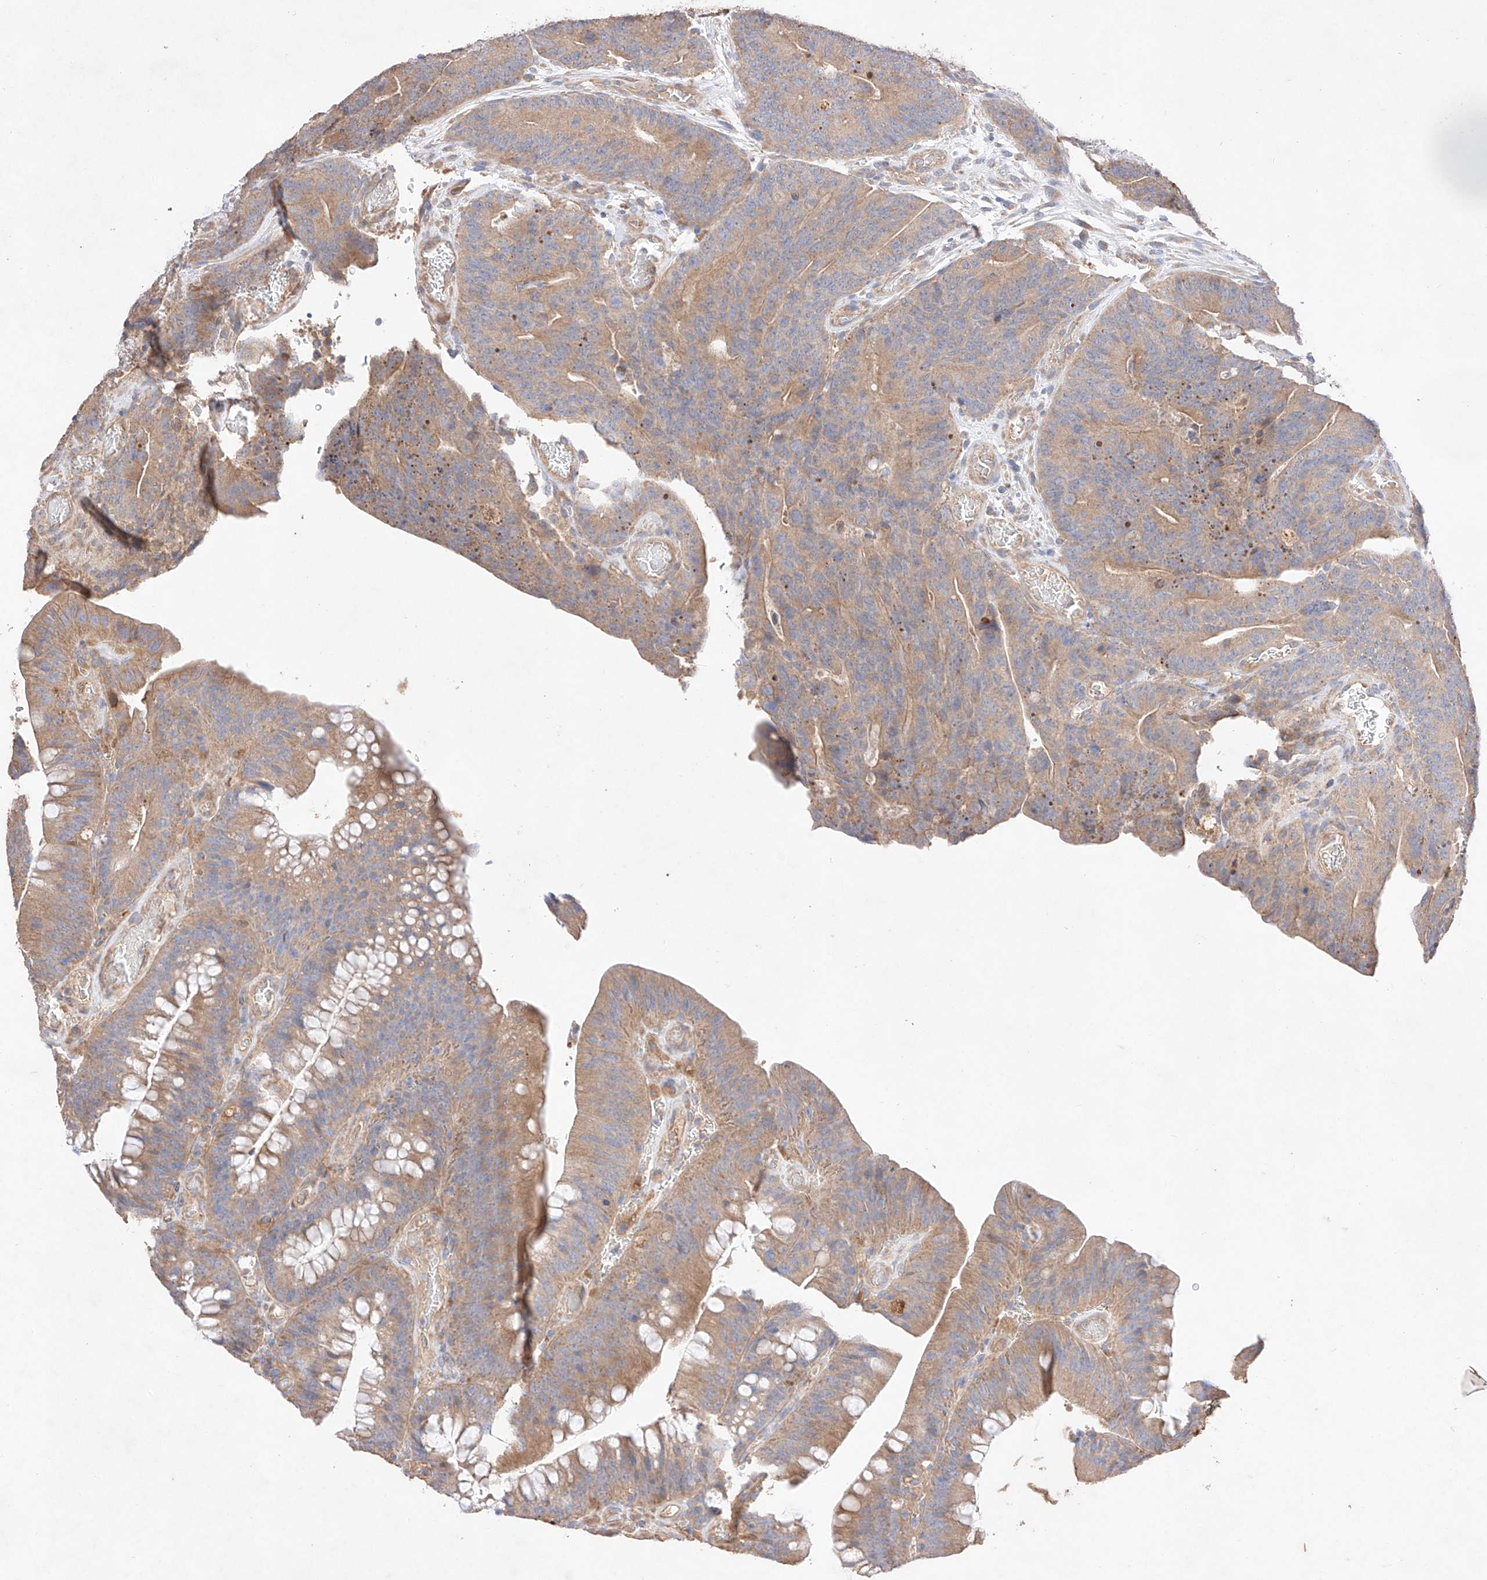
{"staining": {"intensity": "weak", "quantity": ">75%", "location": "cytoplasmic/membranous"}, "tissue": "colorectal cancer", "cell_type": "Tumor cells", "image_type": "cancer", "snomed": [{"axis": "morphology", "description": "Normal tissue, NOS"}, {"axis": "topography", "description": "Colon"}], "caption": "Brown immunohistochemical staining in human colorectal cancer displays weak cytoplasmic/membranous expression in approximately >75% of tumor cells. (DAB (3,3'-diaminobenzidine) IHC, brown staining for protein, blue staining for nuclei).", "gene": "C6orf62", "patient": {"sex": "female", "age": 82}}